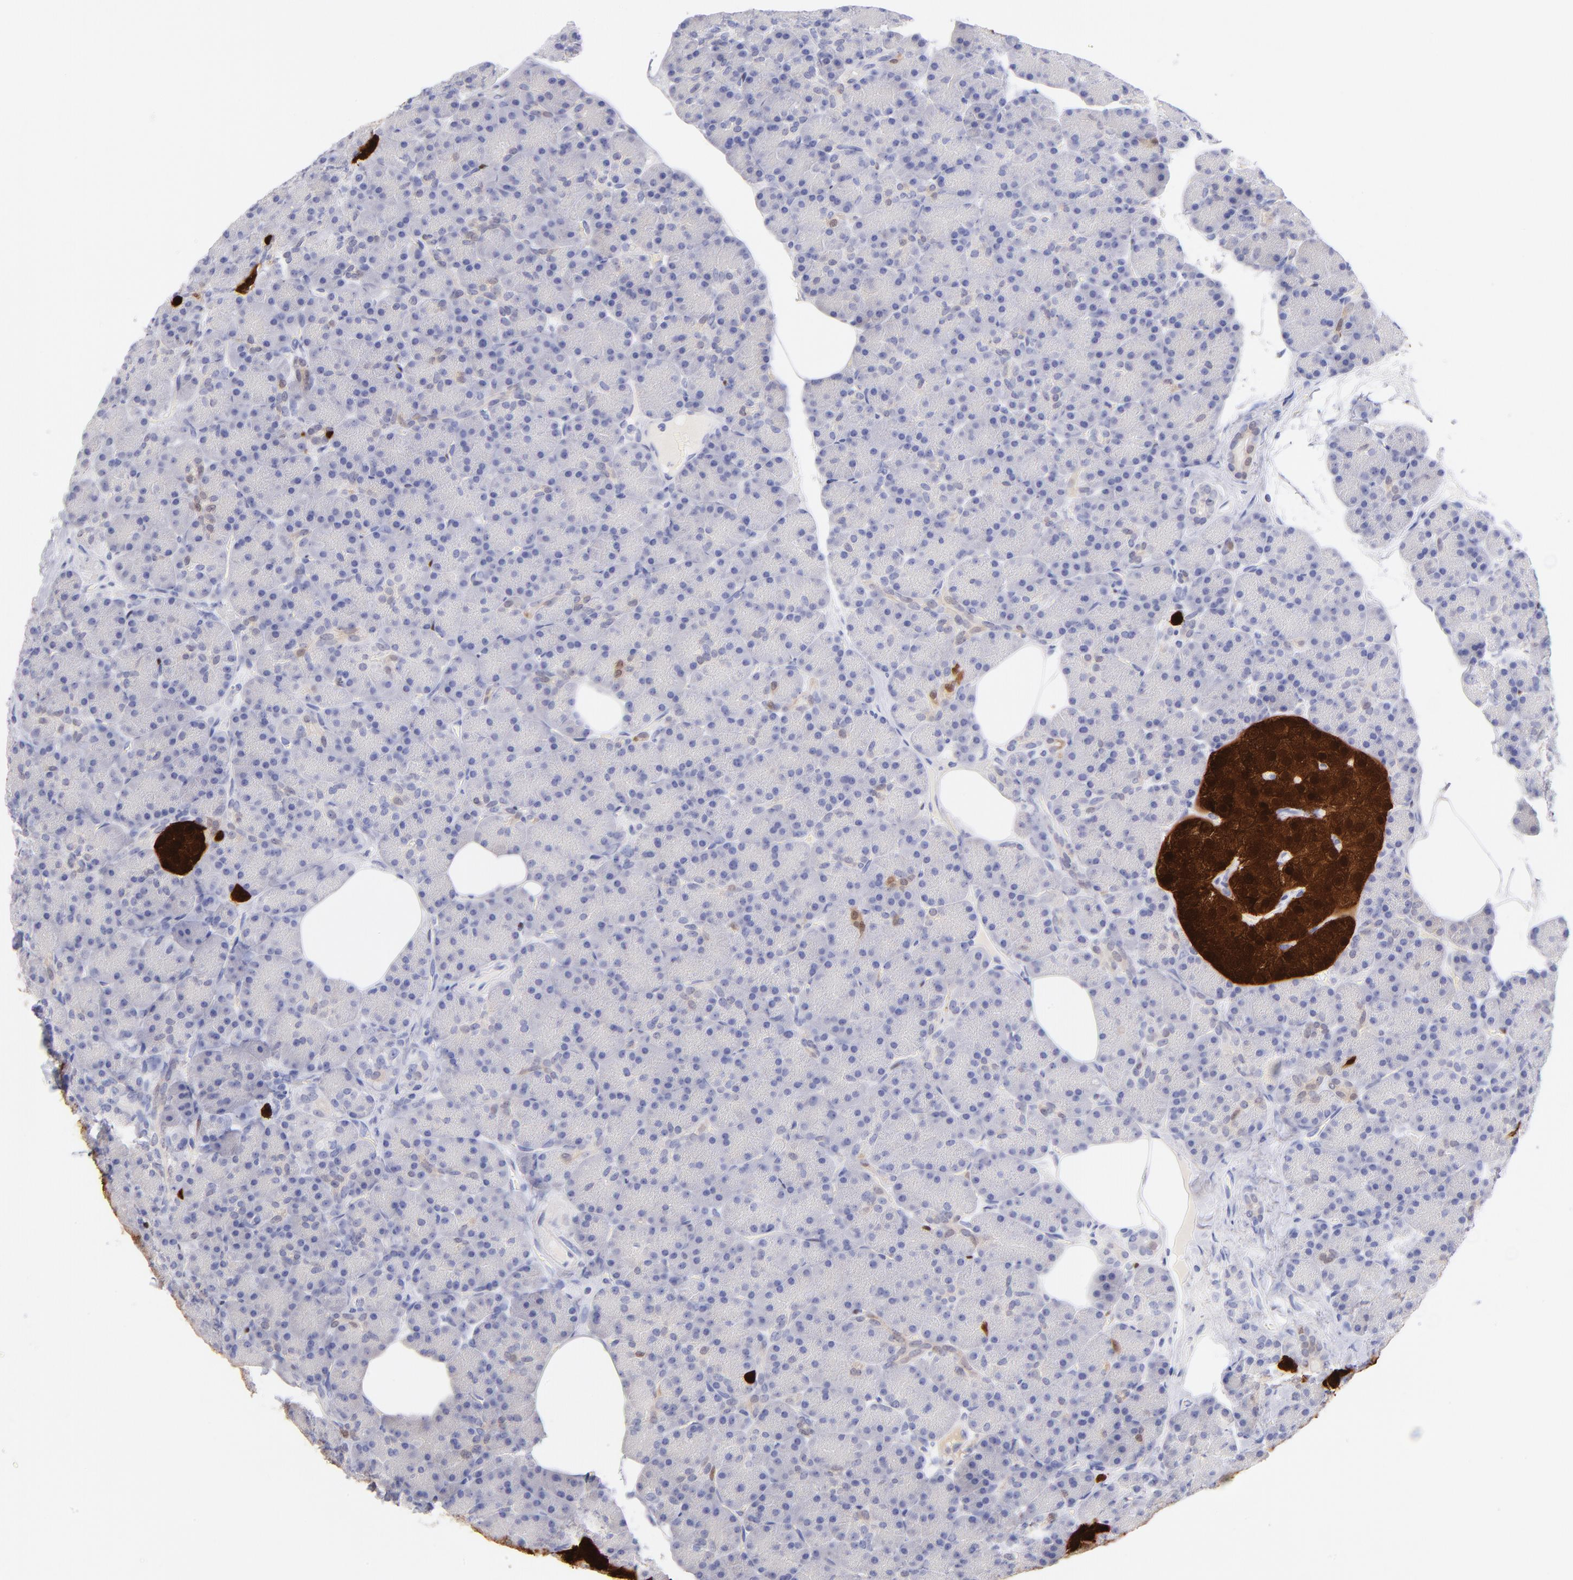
{"staining": {"intensity": "negative", "quantity": "none", "location": "none"}, "tissue": "pancreas", "cell_type": "Exocrine glandular cells", "image_type": "normal", "snomed": [{"axis": "morphology", "description": "Normal tissue, NOS"}, {"axis": "topography", "description": "Pancreas"}], "caption": "This is a histopathology image of immunohistochemistry (IHC) staining of unremarkable pancreas, which shows no expression in exocrine glandular cells.", "gene": "SCGN", "patient": {"sex": "female", "age": 43}}